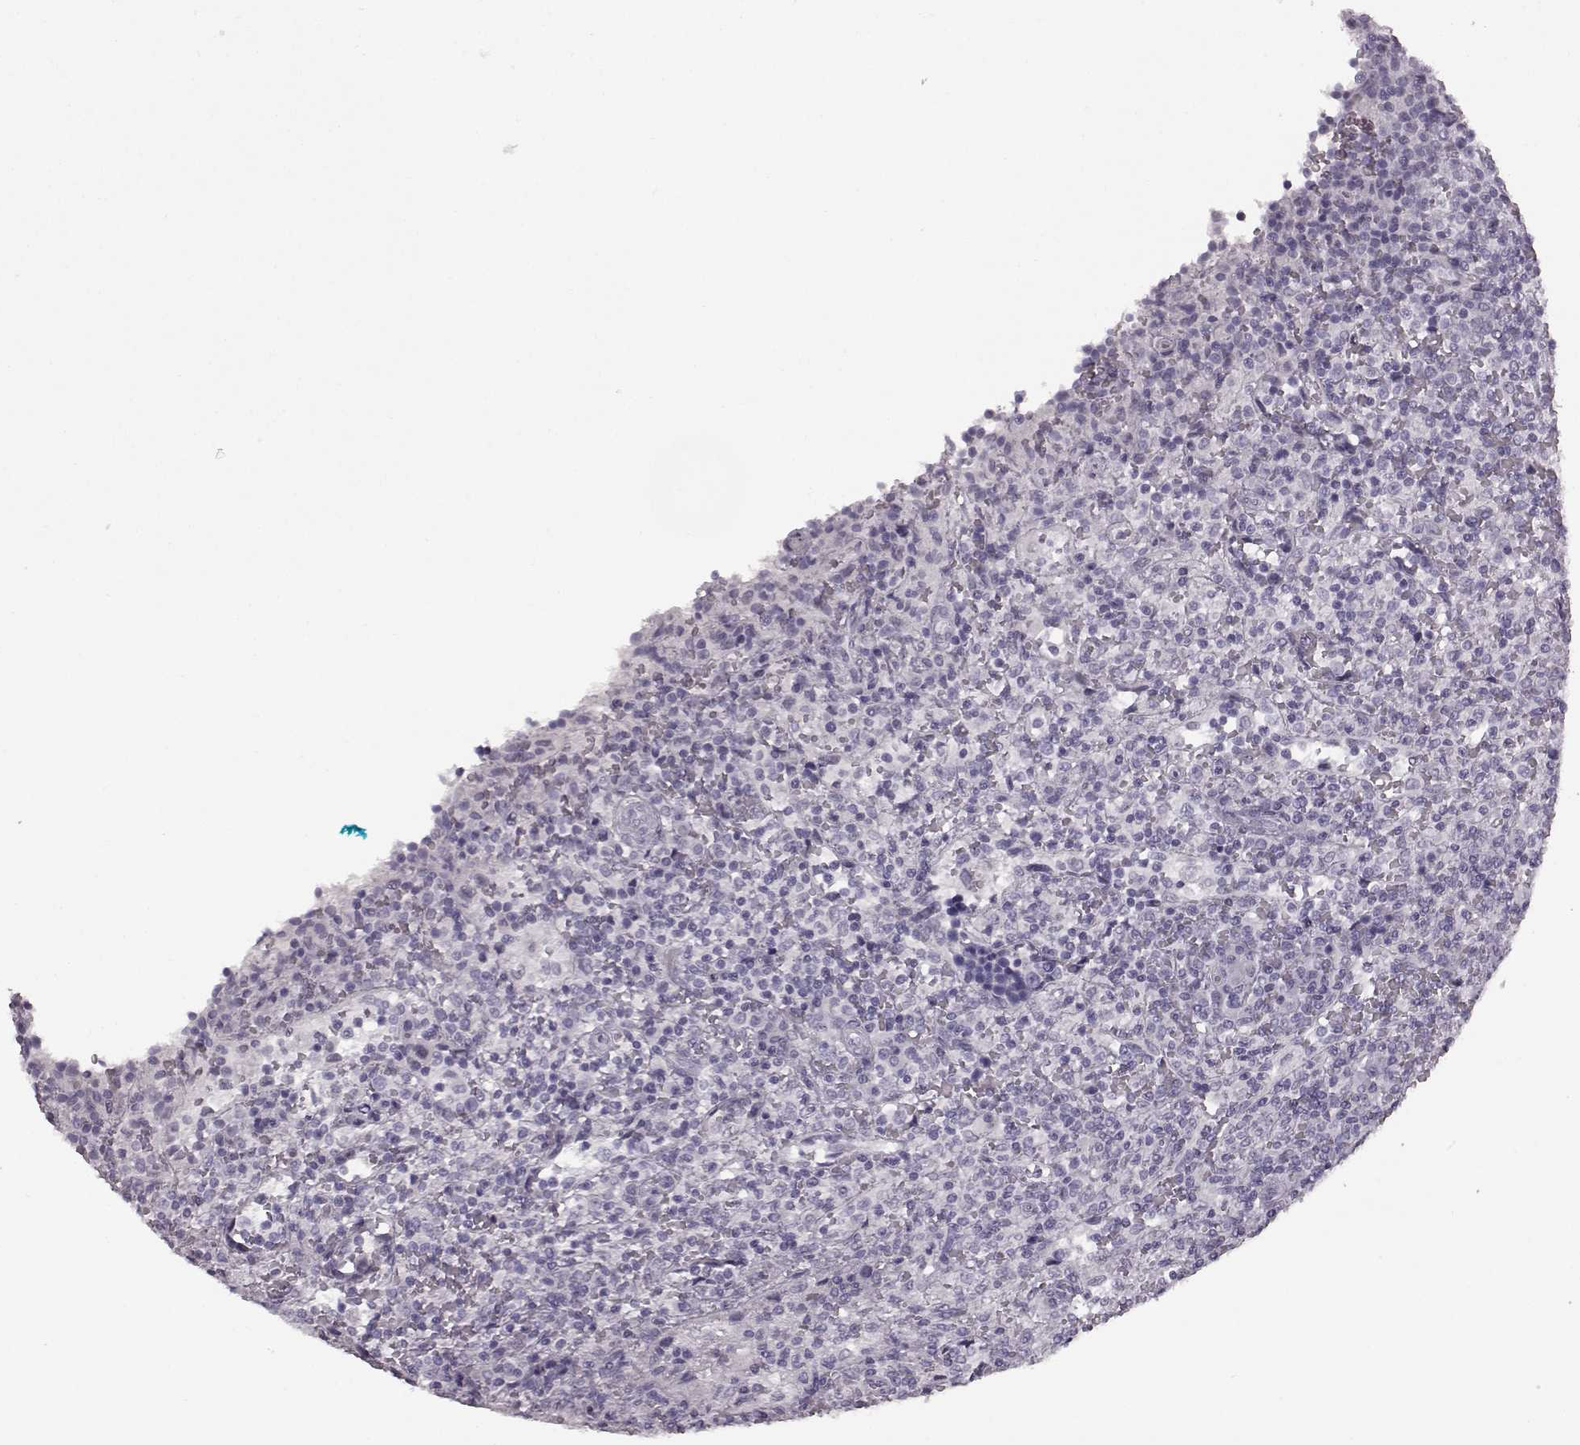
{"staining": {"intensity": "negative", "quantity": "none", "location": "none"}, "tissue": "lymphoma", "cell_type": "Tumor cells", "image_type": "cancer", "snomed": [{"axis": "morphology", "description": "Malignant lymphoma, non-Hodgkin's type, Low grade"}, {"axis": "topography", "description": "Spleen"}], "caption": "There is no significant staining in tumor cells of malignant lymphoma, non-Hodgkin's type (low-grade).", "gene": "SEMG2", "patient": {"sex": "male", "age": 62}}